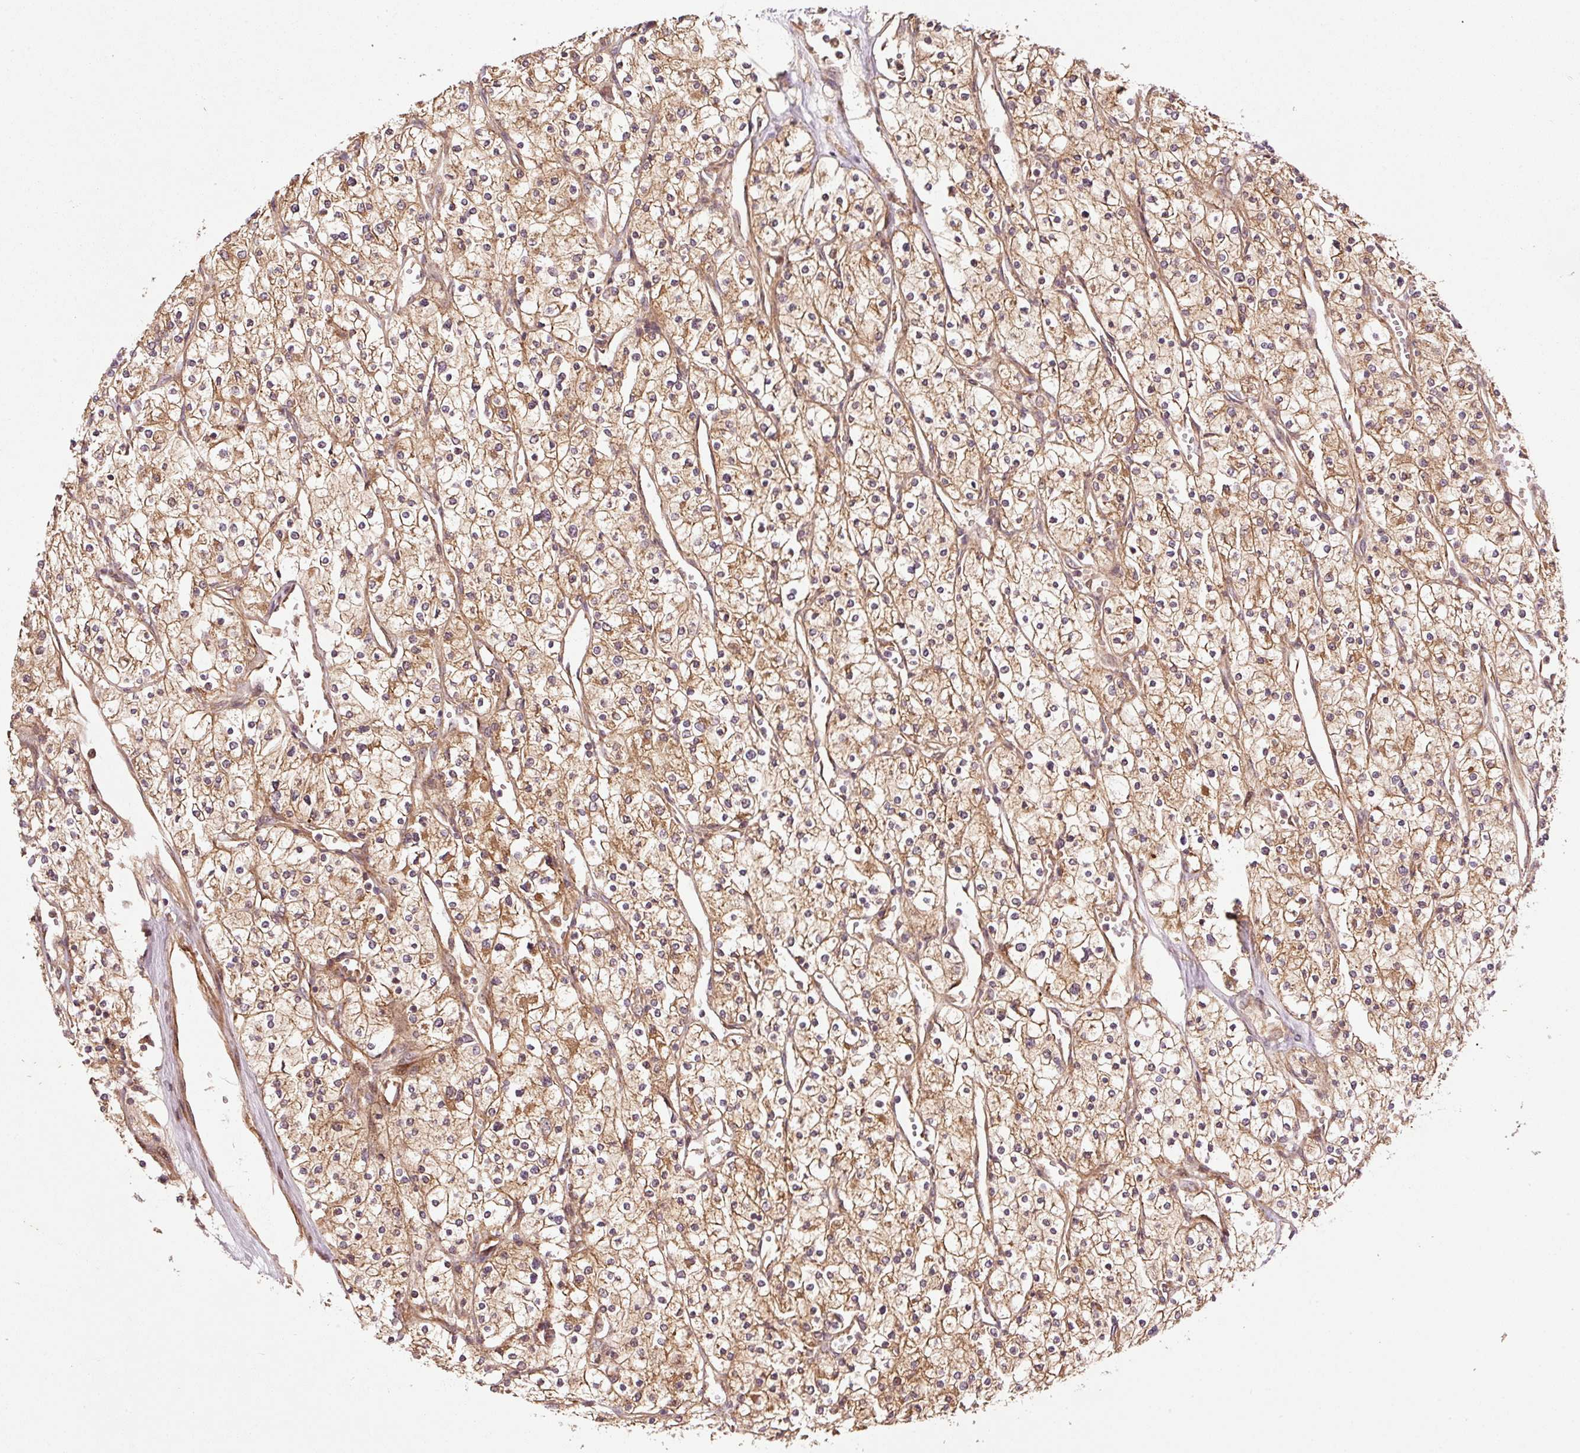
{"staining": {"intensity": "weak", "quantity": ">75%", "location": "cytoplasmic/membranous"}, "tissue": "renal cancer", "cell_type": "Tumor cells", "image_type": "cancer", "snomed": [{"axis": "morphology", "description": "Adenocarcinoma, NOS"}, {"axis": "topography", "description": "Kidney"}], "caption": "Renal cancer stained with immunohistochemistry exhibits weak cytoplasmic/membranous positivity in about >75% of tumor cells.", "gene": "OXER1", "patient": {"sex": "male", "age": 80}}